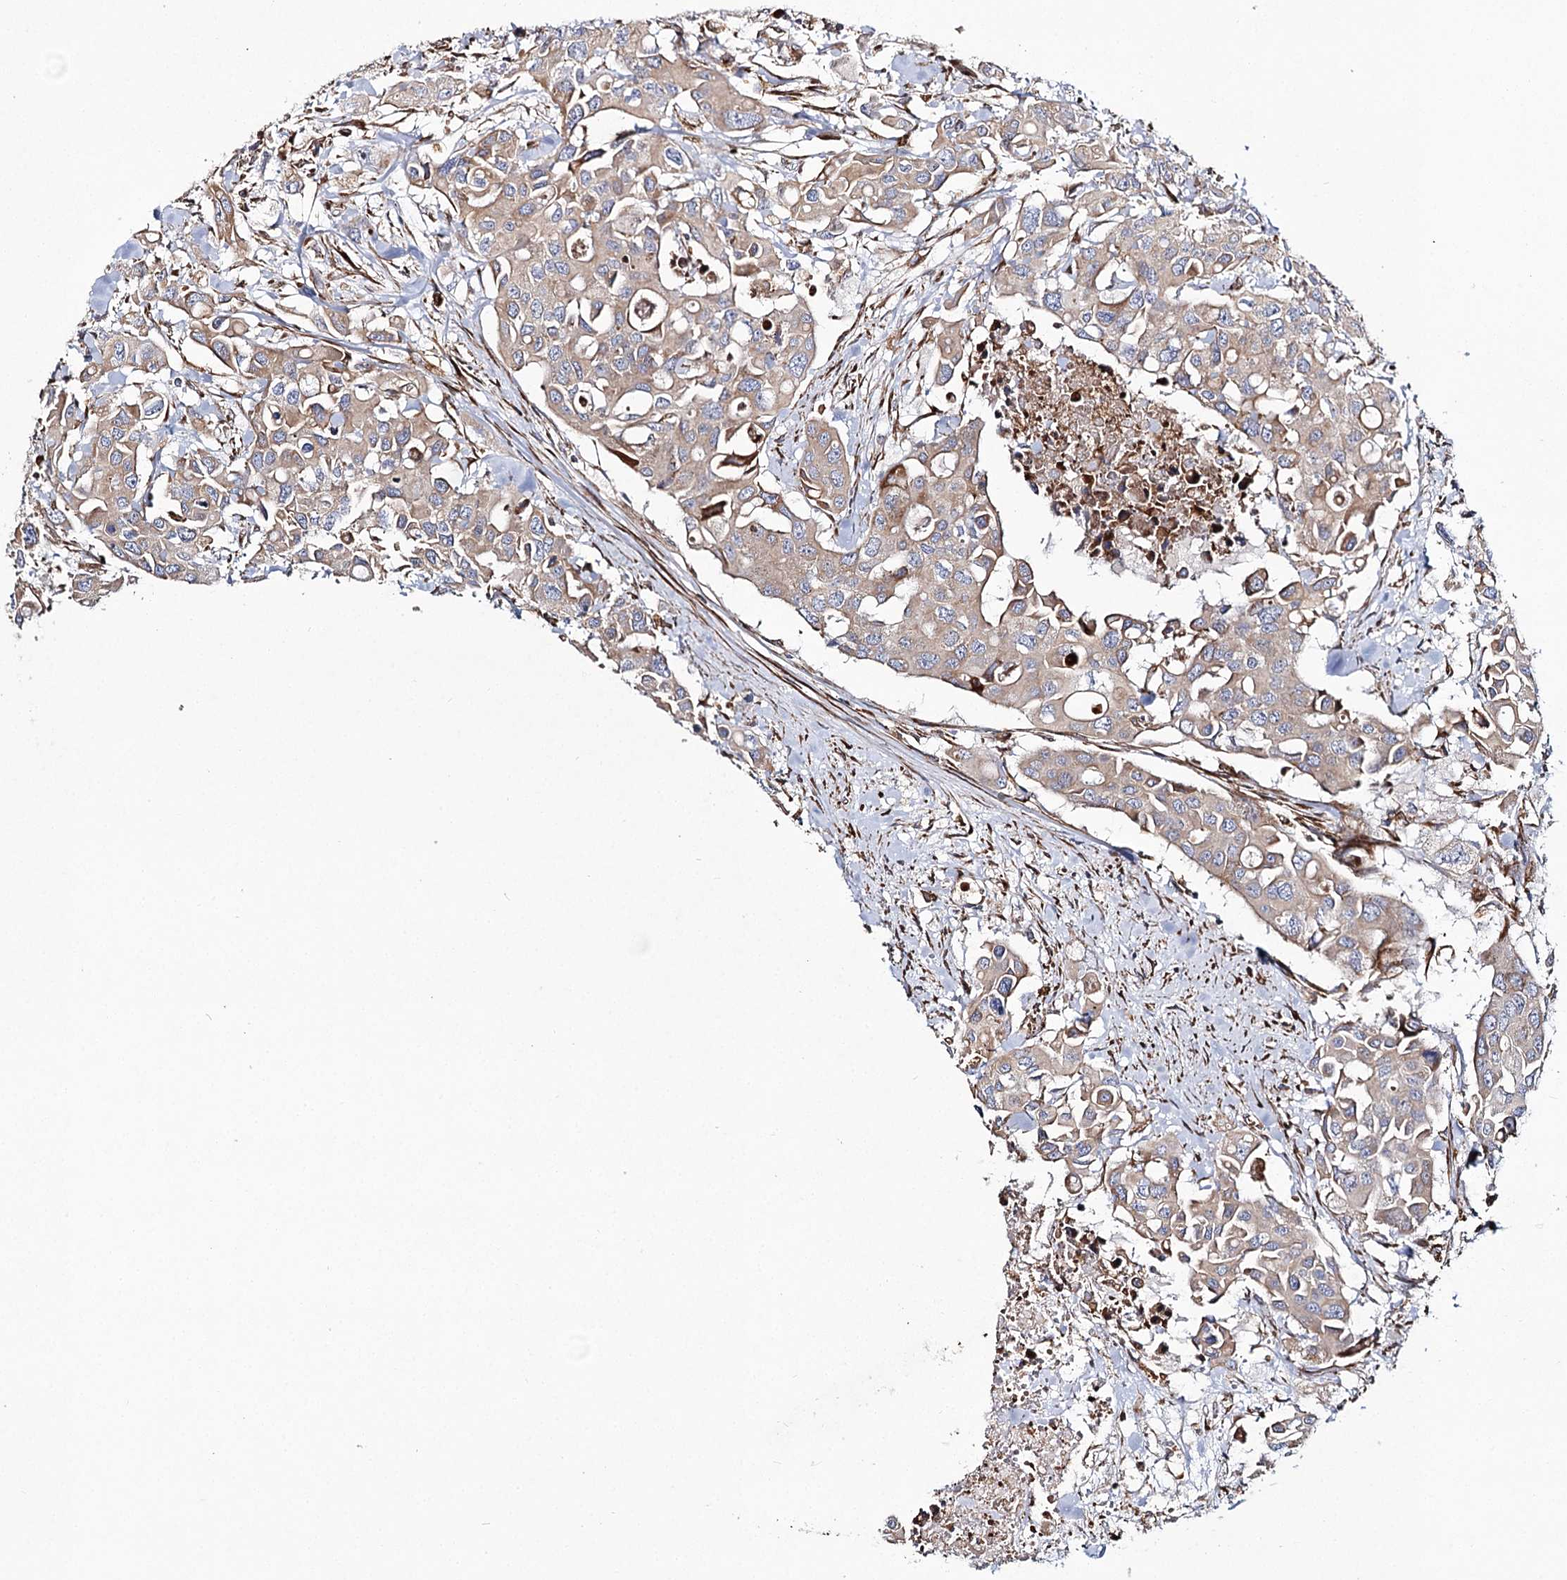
{"staining": {"intensity": "weak", "quantity": ">75%", "location": "cytoplasmic/membranous"}, "tissue": "colorectal cancer", "cell_type": "Tumor cells", "image_type": "cancer", "snomed": [{"axis": "morphology", "description": "Adenocarcinoma, NOS"}, {"axis": "topography", "description": "Colon"}], "caption": "Colorectal adenocarcinoma stained for a protein displays weak cytoplasmic/membranous positivity in tumor cells. Nuclei are stained in blue.", "gene": "THUMPD3", "patient": {"sex": "male", "age": 77}}